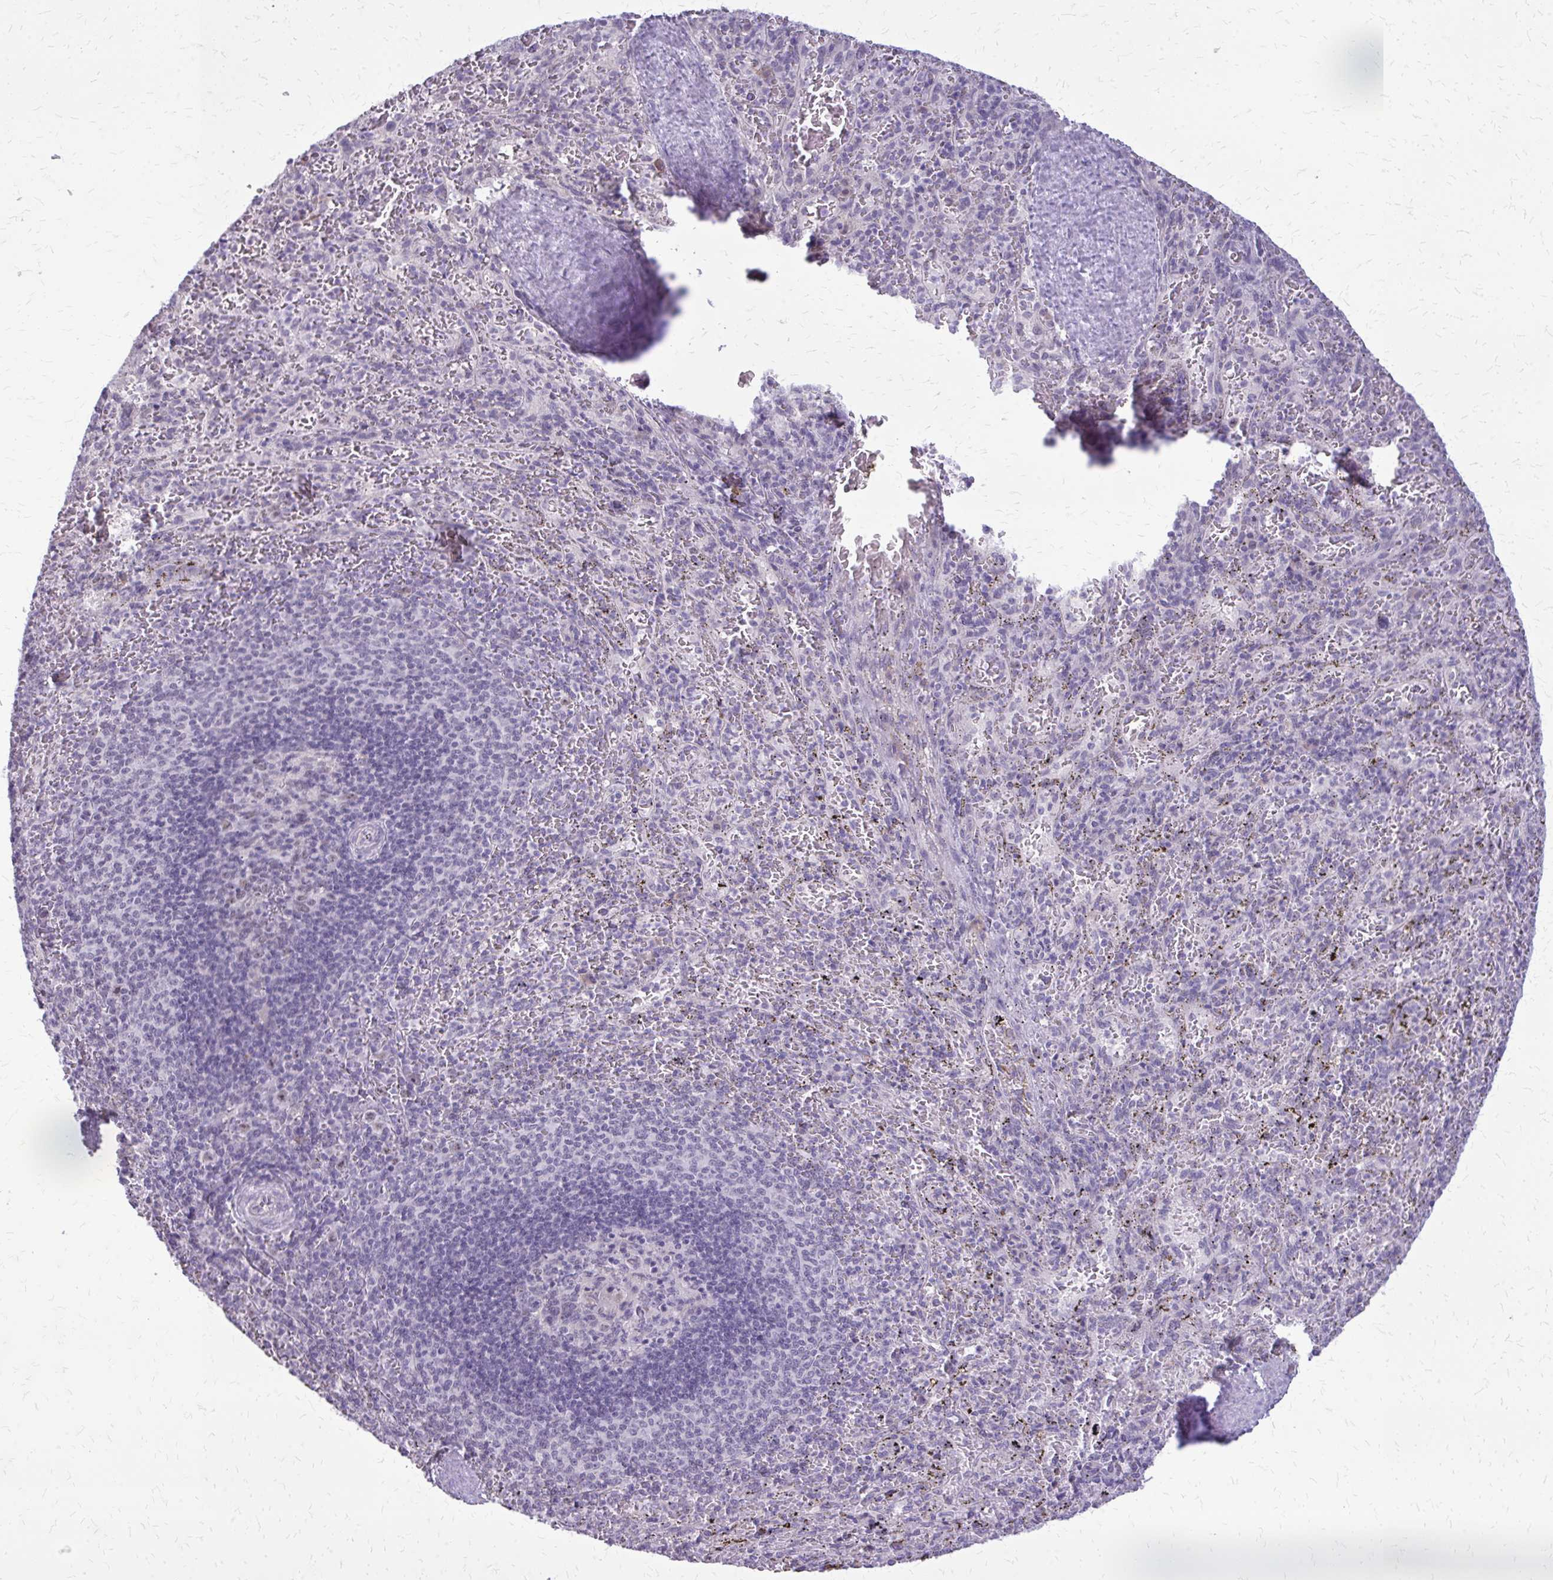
{"staining": {"intensity": "negative", "quantity": "none", "location": "none"}, "tissue": "spleen", "cell_type": "Cells in red pulp", "image_type": "normal", "snomed": [{"axis": "morphology", "description": "Normal tissue, NOS"}, {"axis": "topography", "description": "Spleen"}], "caption": "Spleen stained for a protein using immunohistochemistry (IHC) shows no expression cells in red pulp.", "gene": "PLCB1", "patient": {"sex": "male", "age": 57}}